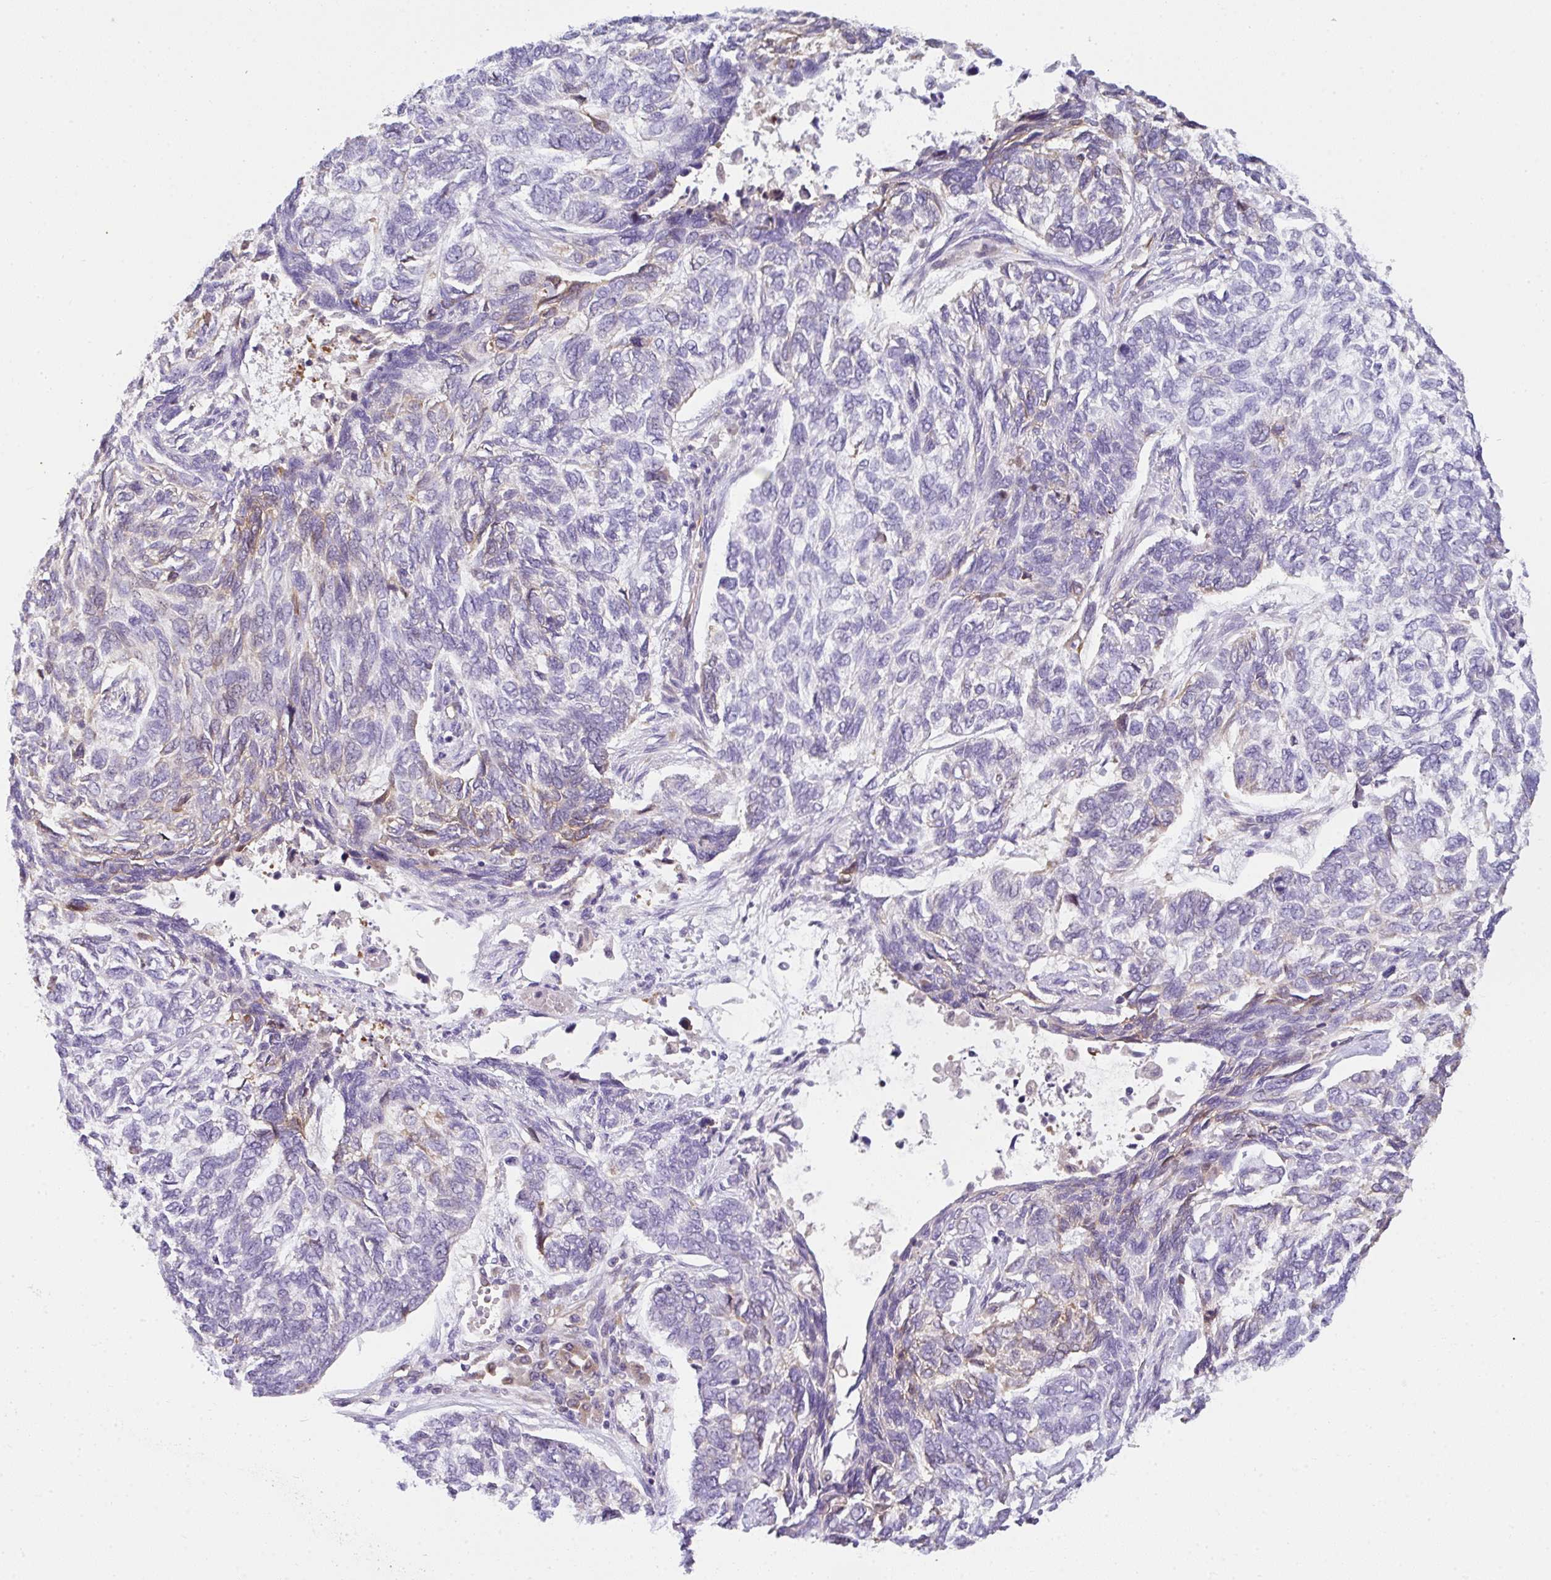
{"staining": {"intensity": "weak", "quantity": "<25%", "location": "cytoplasmic/membranous"}, "tissue": "skin cancer", "cell_type": "Tumor cells", "image_type": "cancer", "snomed": [{"axis": "morphology", "description": "Basal cell carcinoma"}, {"axis": "topography", "description": "Skin"}], "caption": "Immunohistochemical staining of skin cancer (basal cell carcinoma) shows no significant staining in tumor cells. Brightfield microscopy of immunohistochemistry (IHC) stained with DAB (3,3'-diaminobenzidine) (brown) and hematoxylin (blue), captured at high magnification.", "gene": "COX7B", "patient": {"sex": "female", "age": 65}}